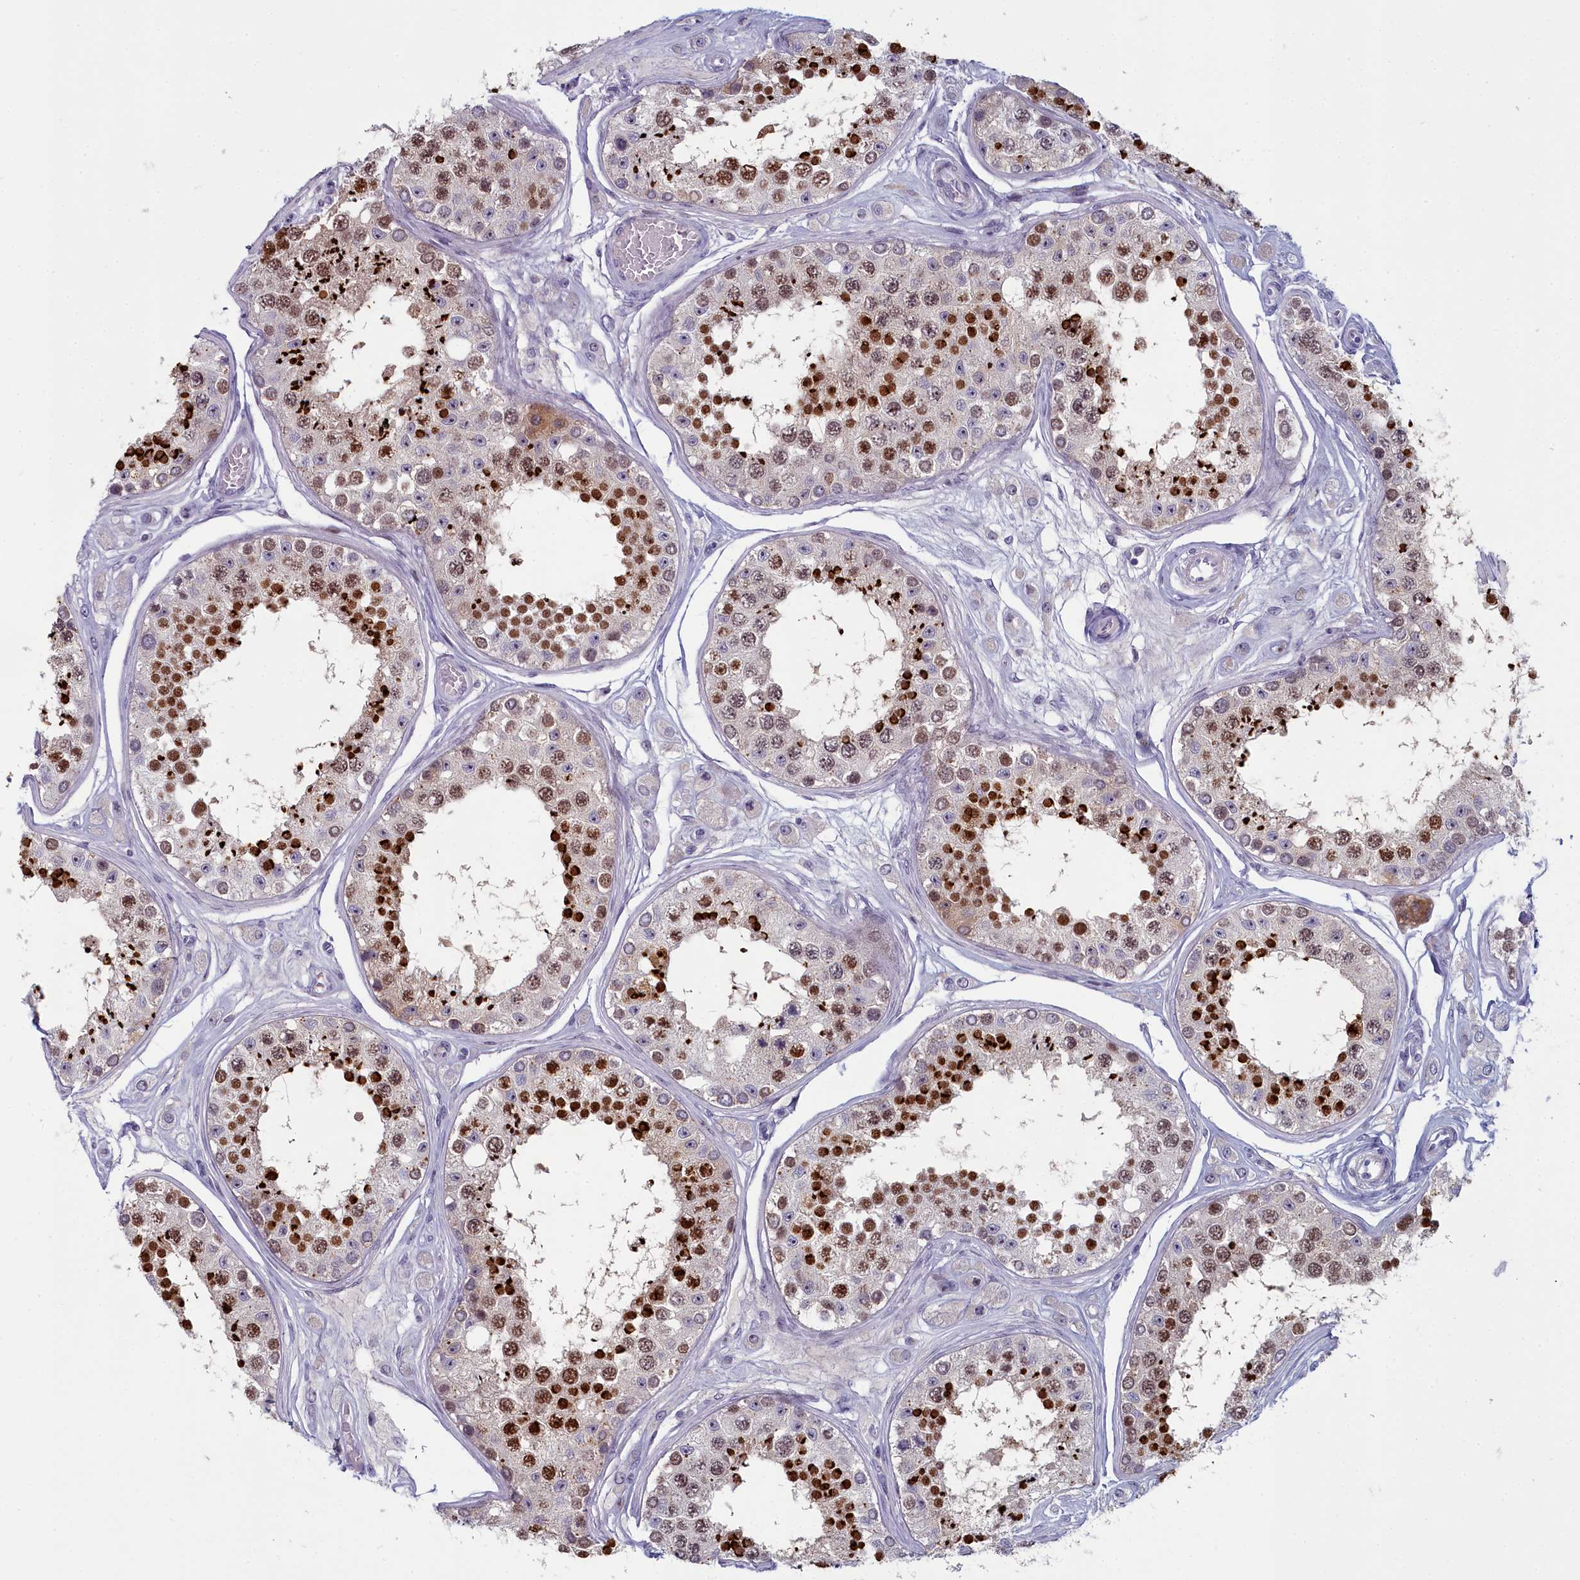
{"staining": {"intensity": "strong", "quantity": "25%-75%", "location": "nuclear"}, "tissue": "testis", "cell_type": "Cells in seminiferous ducts", "image_type": "normal", "snomed": [{"axis": "morphology", "description": "Normal tissue, NOS"}, {"axis": "topography", "description": "Testis"}], "caption": "Protein staining exhibits strong nuclear expression in about 25%-75% of cells in seminiferous ducts in normal testis.", "gene": "INSYN2A", "patient": {"sex": "male", "age": 25}}